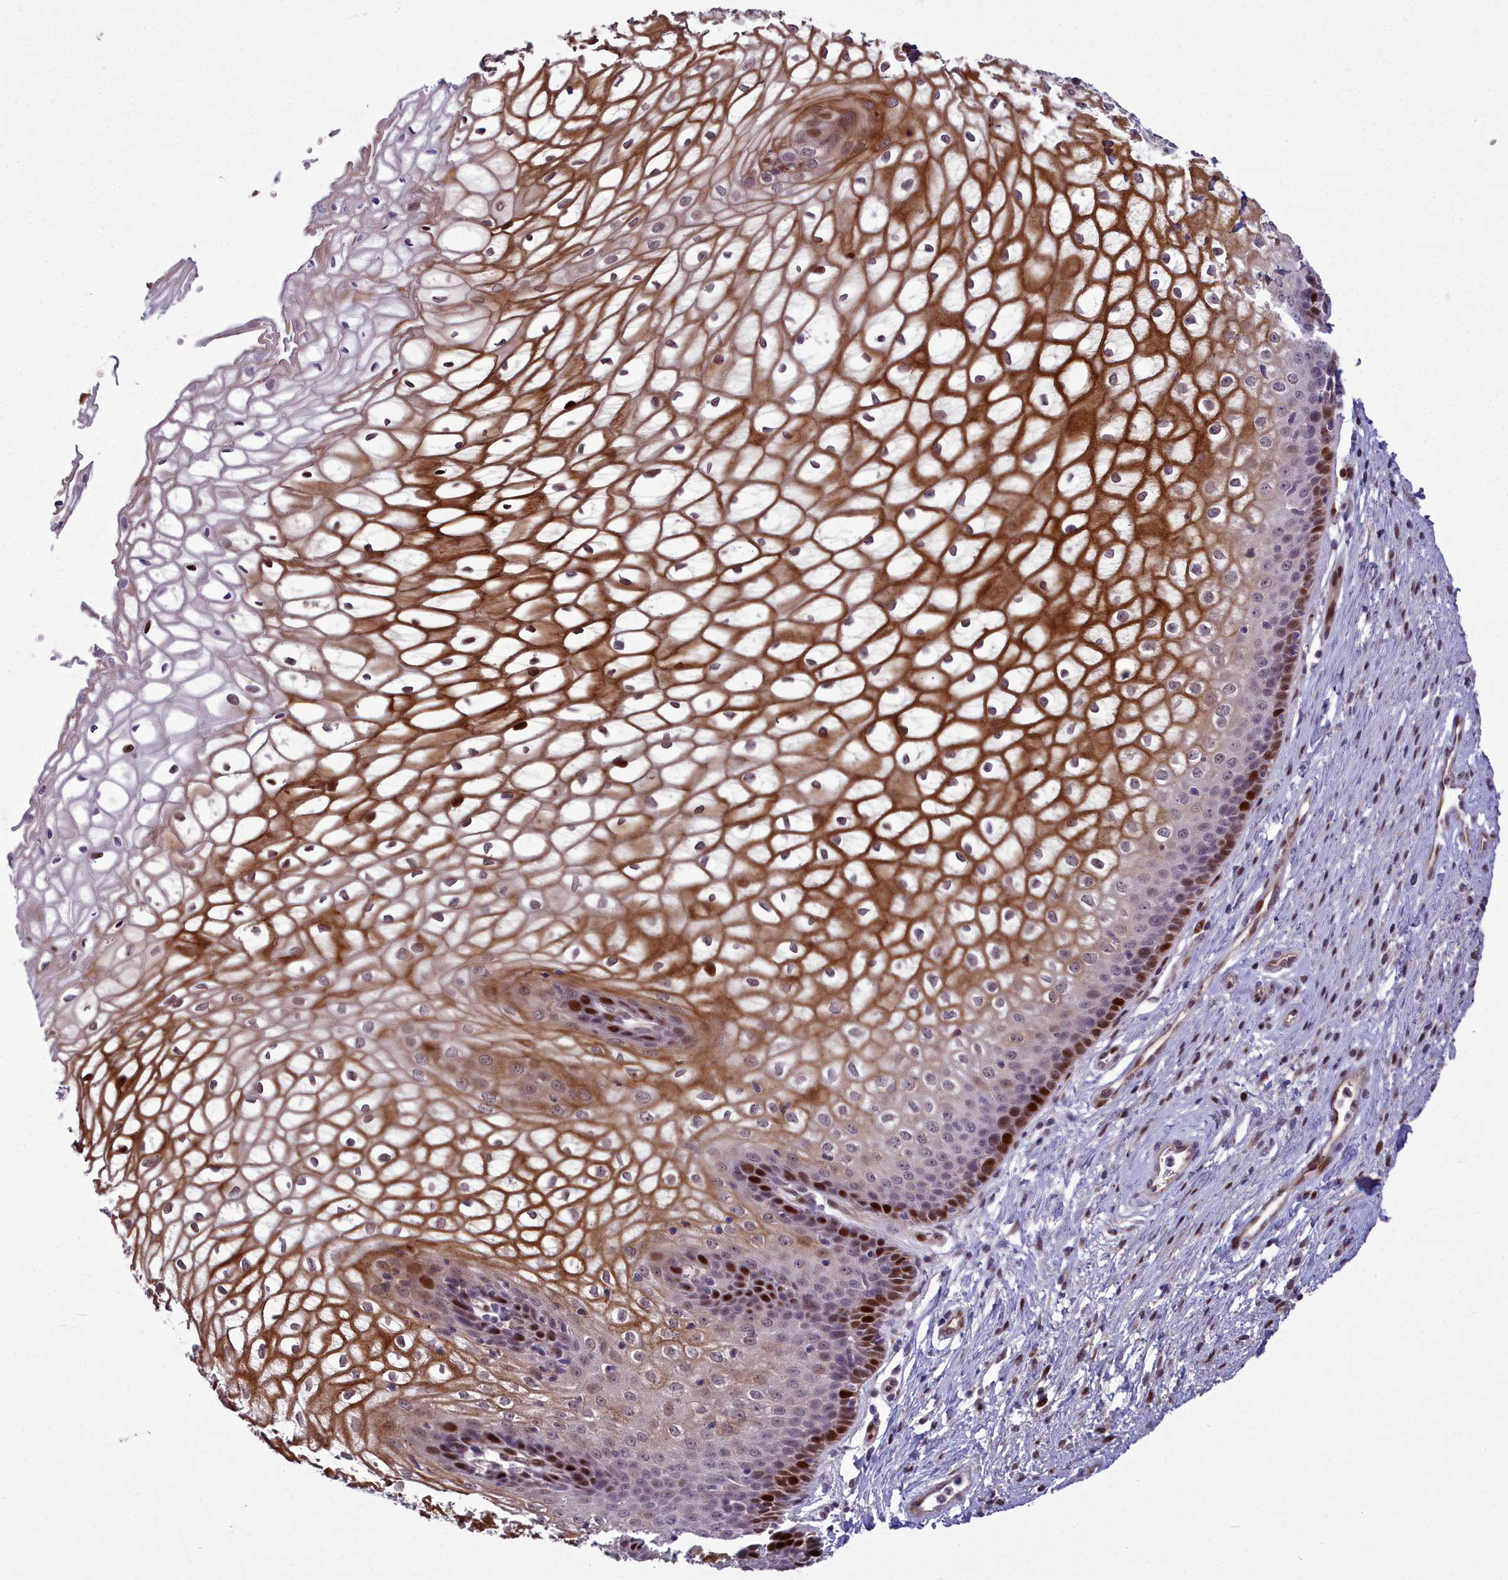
{"staining": {"intensity": "strong", "quantity": "25%-75%", "location": "cytoplasmic/membranous,nuclear"}, "tissue": "vagina", "cell_type": "Squamous epithelial cells", "image_type": "normal", "snomed": [{"axis": "morphology", "description": "Normal tissue, NOS"}, {"axis": "topography", "description": "Vagina"}], "caption": "An IHC histopathology image of normal tissue is shown. Protein staining in brown shows strong cytoplasmic/membranous,nuclear positivity in vagina within squamous epithelial cells.", "gene": "AP1M1", "patient": {"sex": "female", "age": 34}}